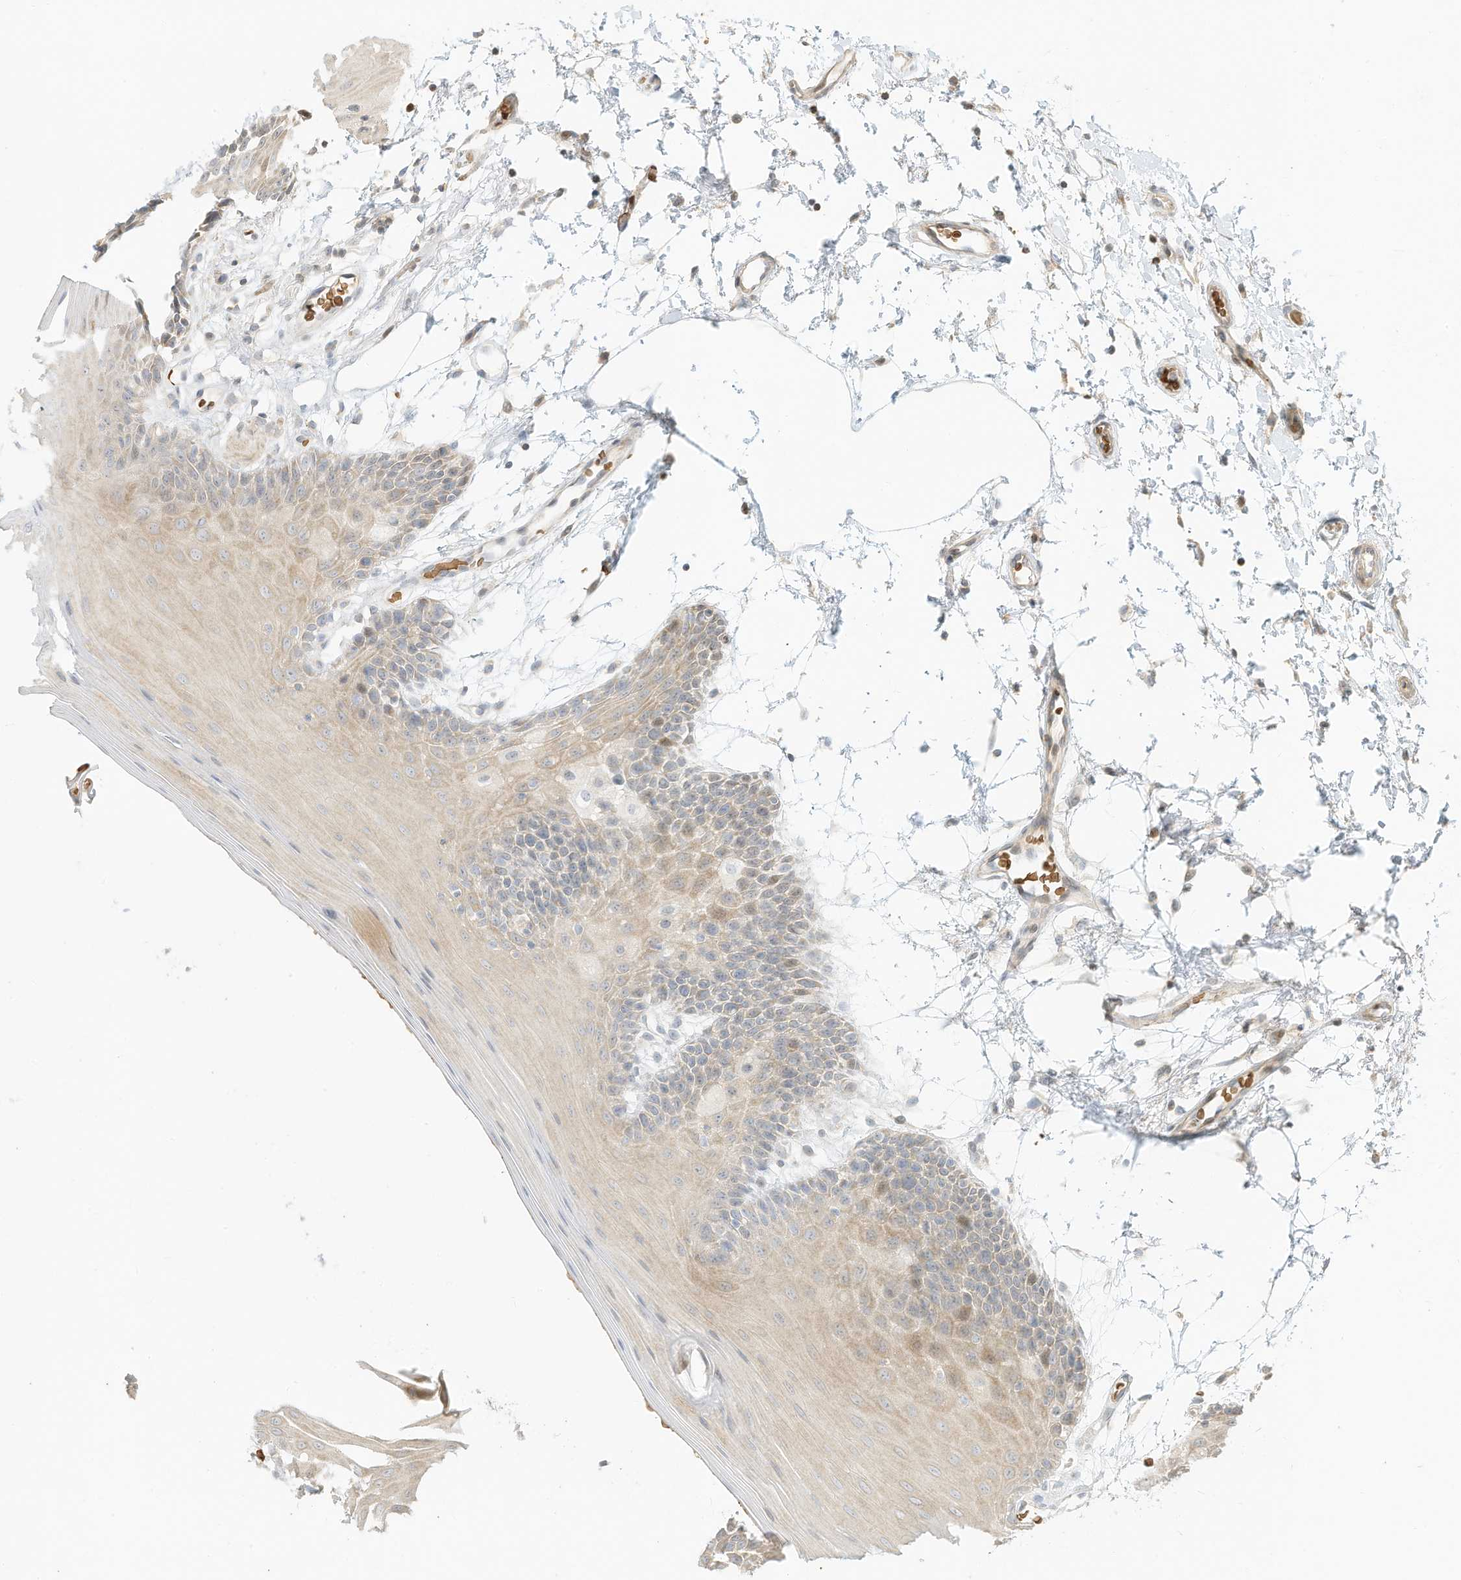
{"staining": {"intensity": "weak", "quantity": "25%-75%", "location": "cytoplasmic/membranous"}, "tissue": "oral mucosa", "cell_type": "Squamous epithelial cells", "image_type": "normal", "snomed": [{"axis": "morphology", "description": "Normal tissue, NOS"}, {"axis": "topography", "description": "Skeletal muscle"}, {"axis": "topography", "description": "Oral tissue"}, {"axis": "topography", "description": "Salivary gland"}, {"axis": "topography", "description": "Peripheral nerve tissue"}], "caption": "Immunohistochemical staining of normal oral mucosa shows 25%-75% levels of weak cytoplasmic/membranous protein expression in about 25%-75% of squamous epithelial cells. The protein of interest is stained brown, and the nuclei are stained in blue (DAB (3,3'-diaminobenzidine) IHC with brightfield microscopy, high magnification).", "gene": "OFD1", "patient": {"sex": "male", "age": 54}}